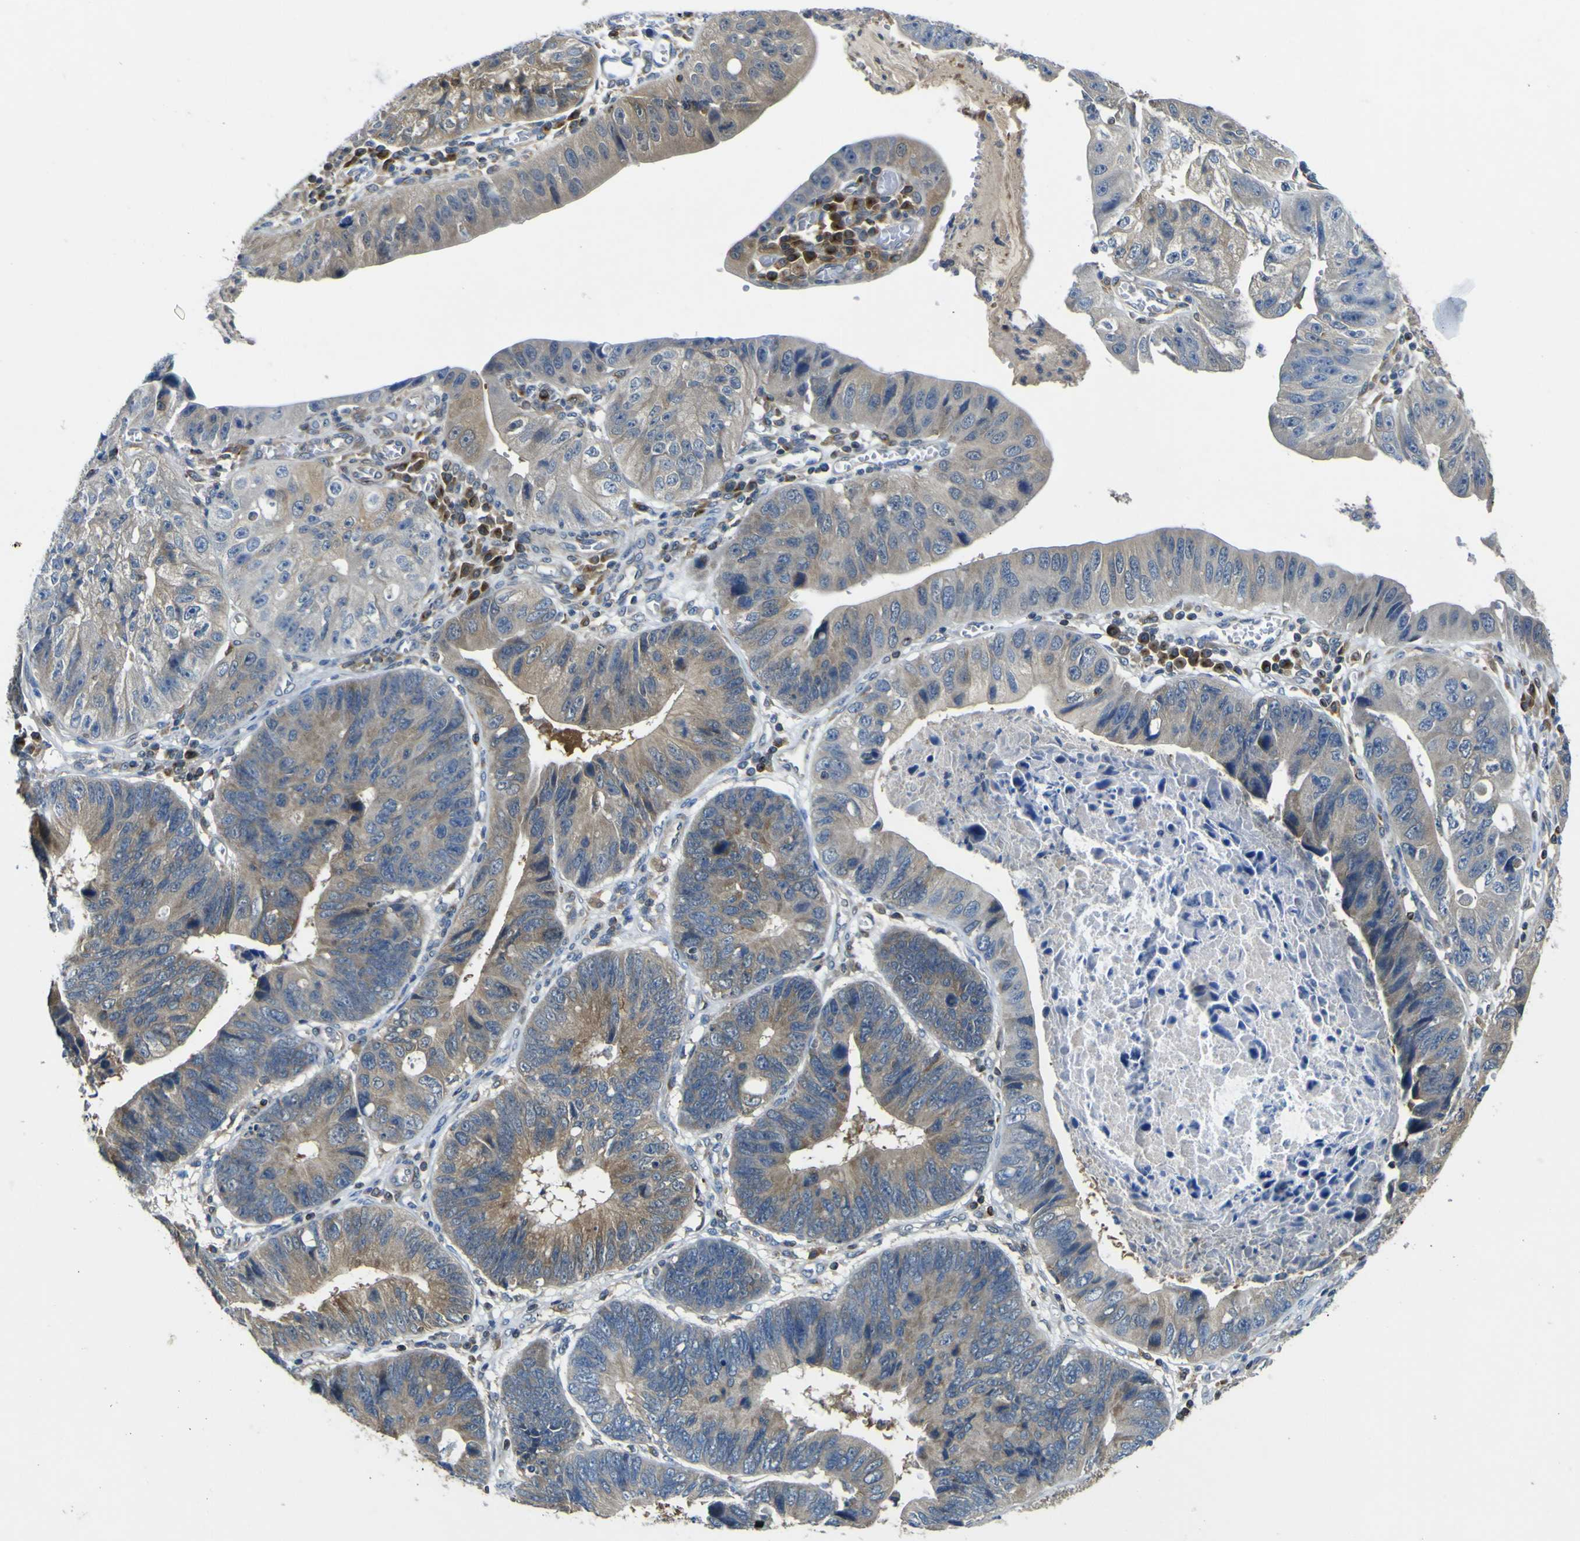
{"staining": {"intensity": "moderate", "quantity": ">75%", "location": "cytoplasmic/membranous"}, "tissue": "stomach cancer", "cell_type": "Tumor cells", "image_type": "cancer", "snomed": [{"axis": "morphology", "description": "Adenocarcinoma, NOS"}, {"axis": "topography", "description": "Stomach"}], "caption": "A micrograph showing moderate cytoplasmic/membranous staining in approximately >75% of tumor cells in adenocarcinoma (stomach), as visualized by brown immunohistochemical staining.", "gene": "EML2", "patient": {"sex": "male", "age": 59}}